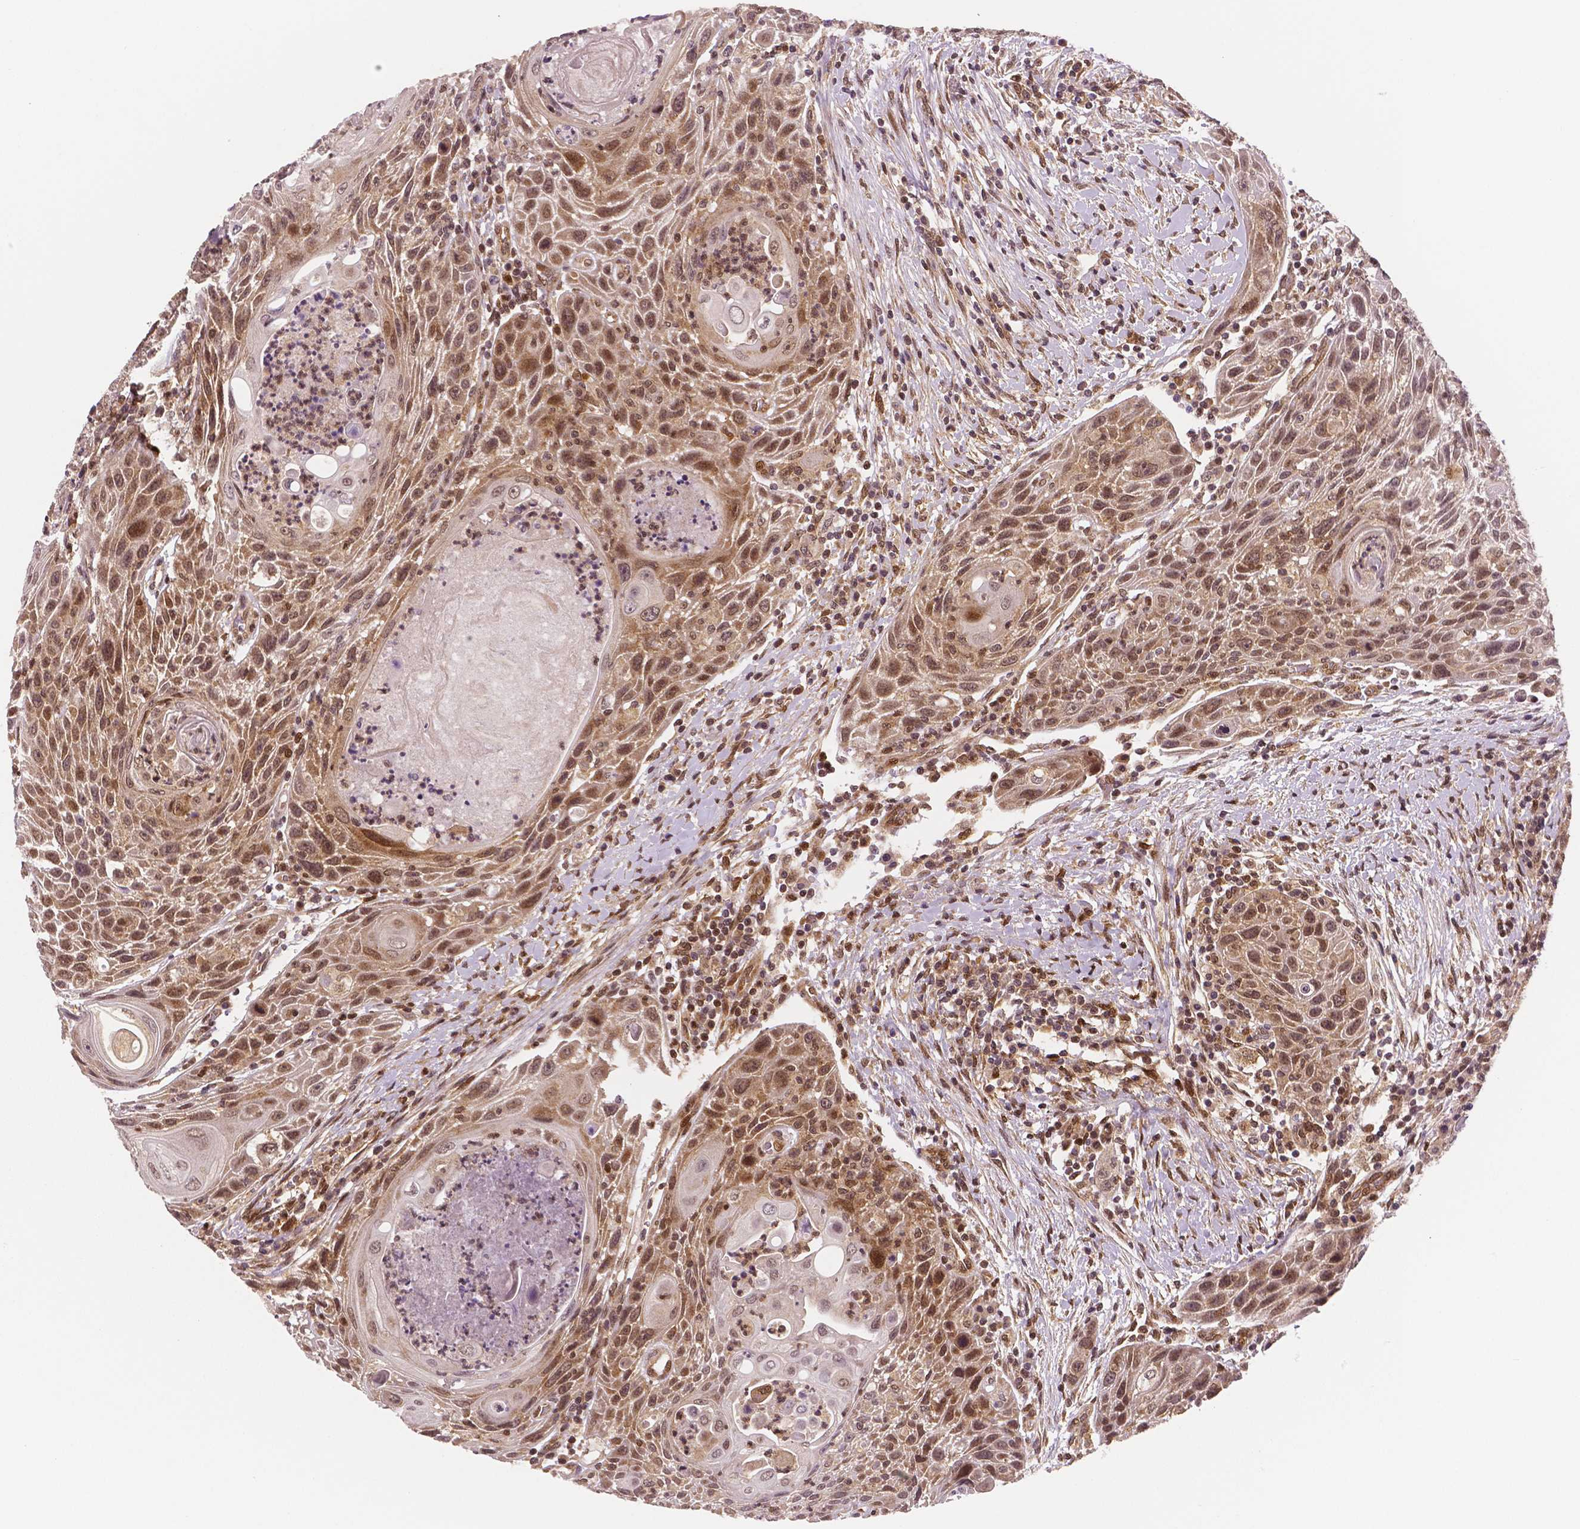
{"staining": {"intensity": "moderate", "quantity": ">75%", "location": "cytoplasmic/membranous,nuclear"}, "tissue": "head and neck cancer", "cell_type": "Tumor cells", "image_type": "cancer", "snomed": [{"axis": "morphology", "description": "Squamous cell carcinoma, NOS"}, {"axis": "topography", "description": "Head-Neck"}], "caption": "Immunohistochemical staining of human head and neck cancer exhibits moderate cytoplasmic/membranous and nuclear protein staining in about >75% of tumor cells. (Brightfield microscopy of DAB IHC at high magnification).", "gene": "STAT3", "patient": {"sex": "male", "age": 69}}